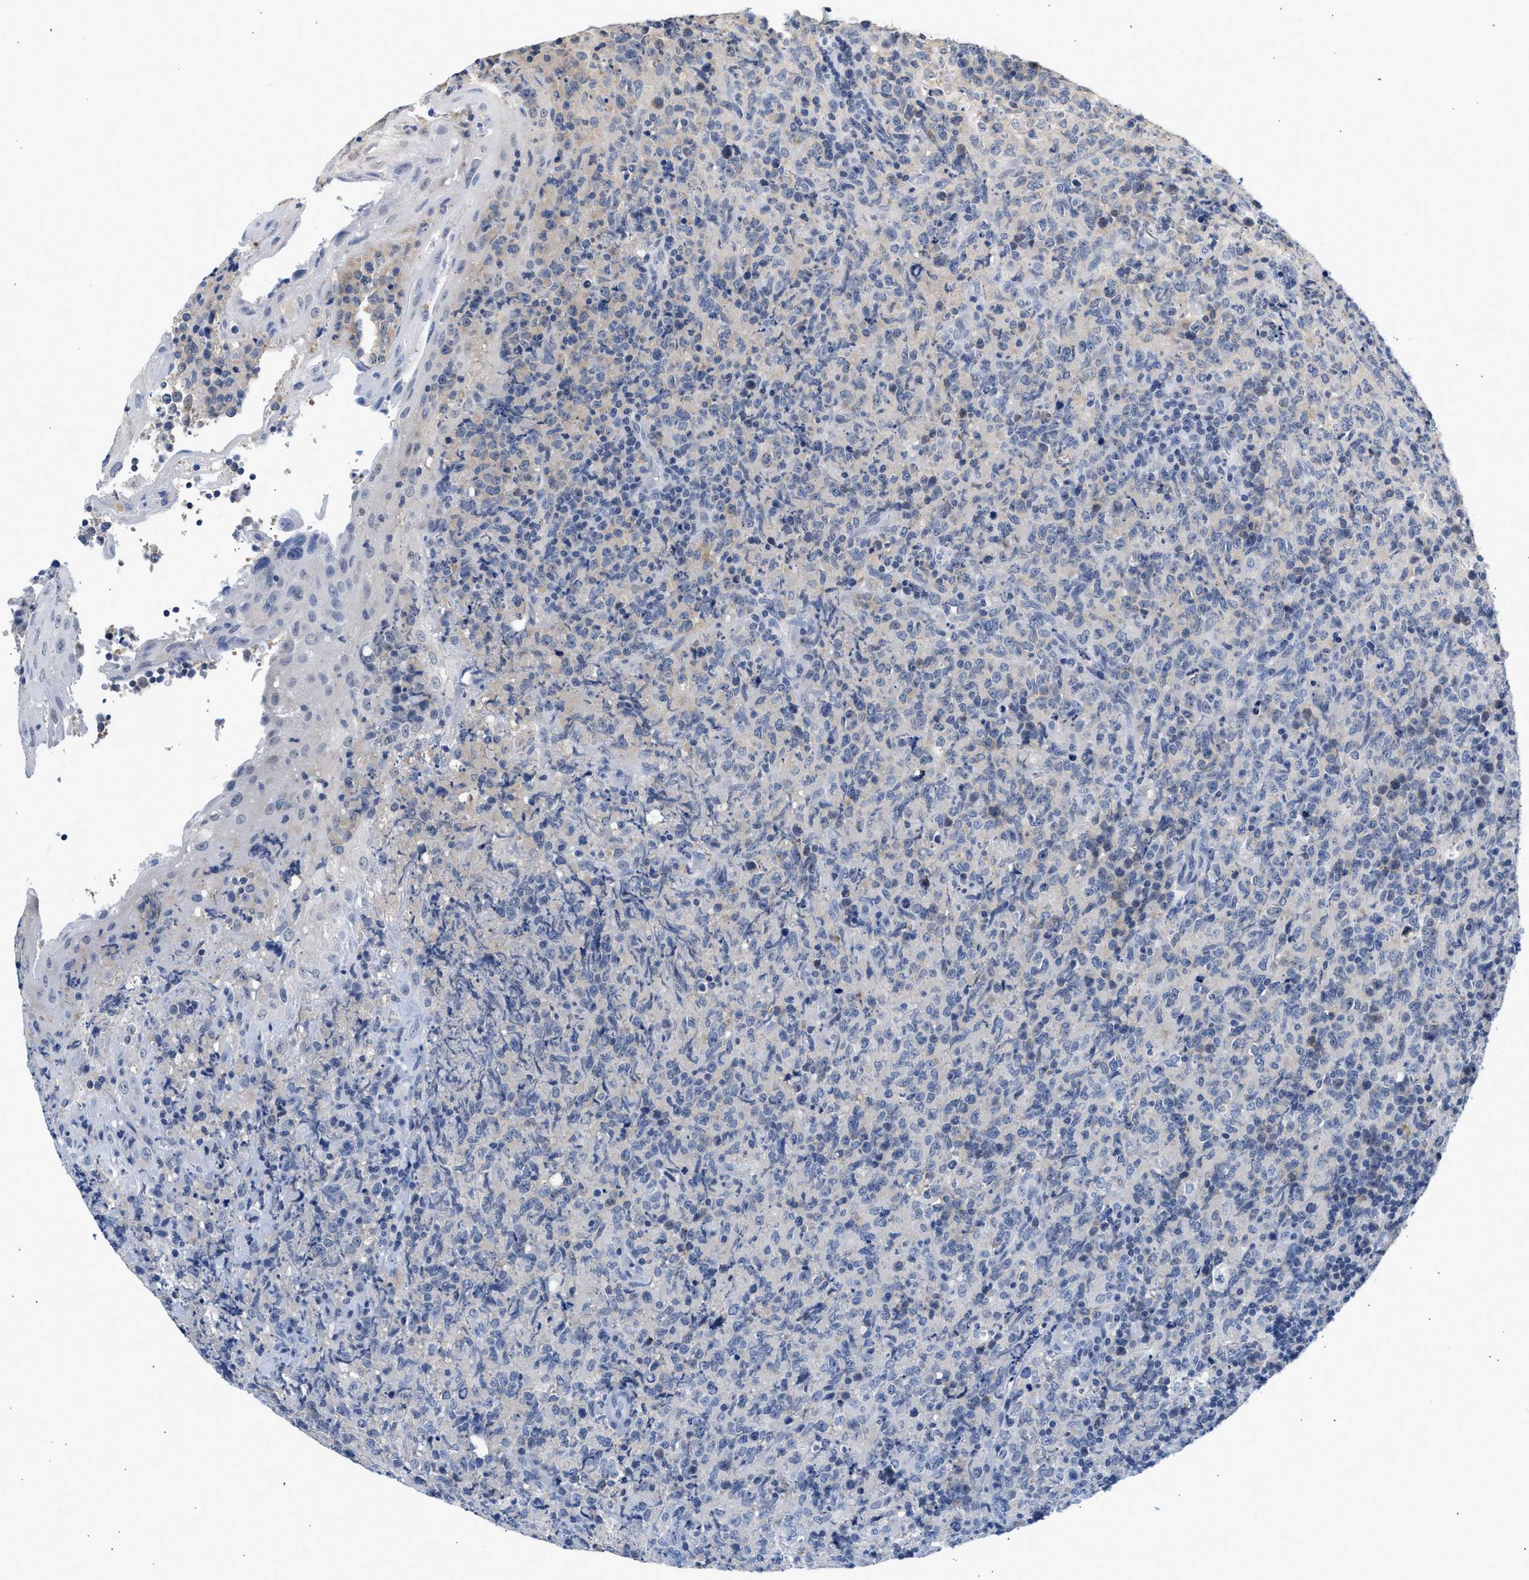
{"staining": {"intensity": "negative", "quantity": "none", "location": "none"}, "tissue": "lymphoma", "cell_type": "Tumor cells", "image_type": "cancer", "snomed": [{"axis": "morphology", "description": "Malignant lymphoma, non-Hodgkin's type, High grade"}, {"axis": "topography", "description": "Tonsil"}], "caption": "An immunohistochemistry (IHC) histopathology image of lymphoma is shown. There is no staining in tumor cells of lymphoma.", "gene": "PPM1L", "patient": {"sex": "female", "age": 36}}